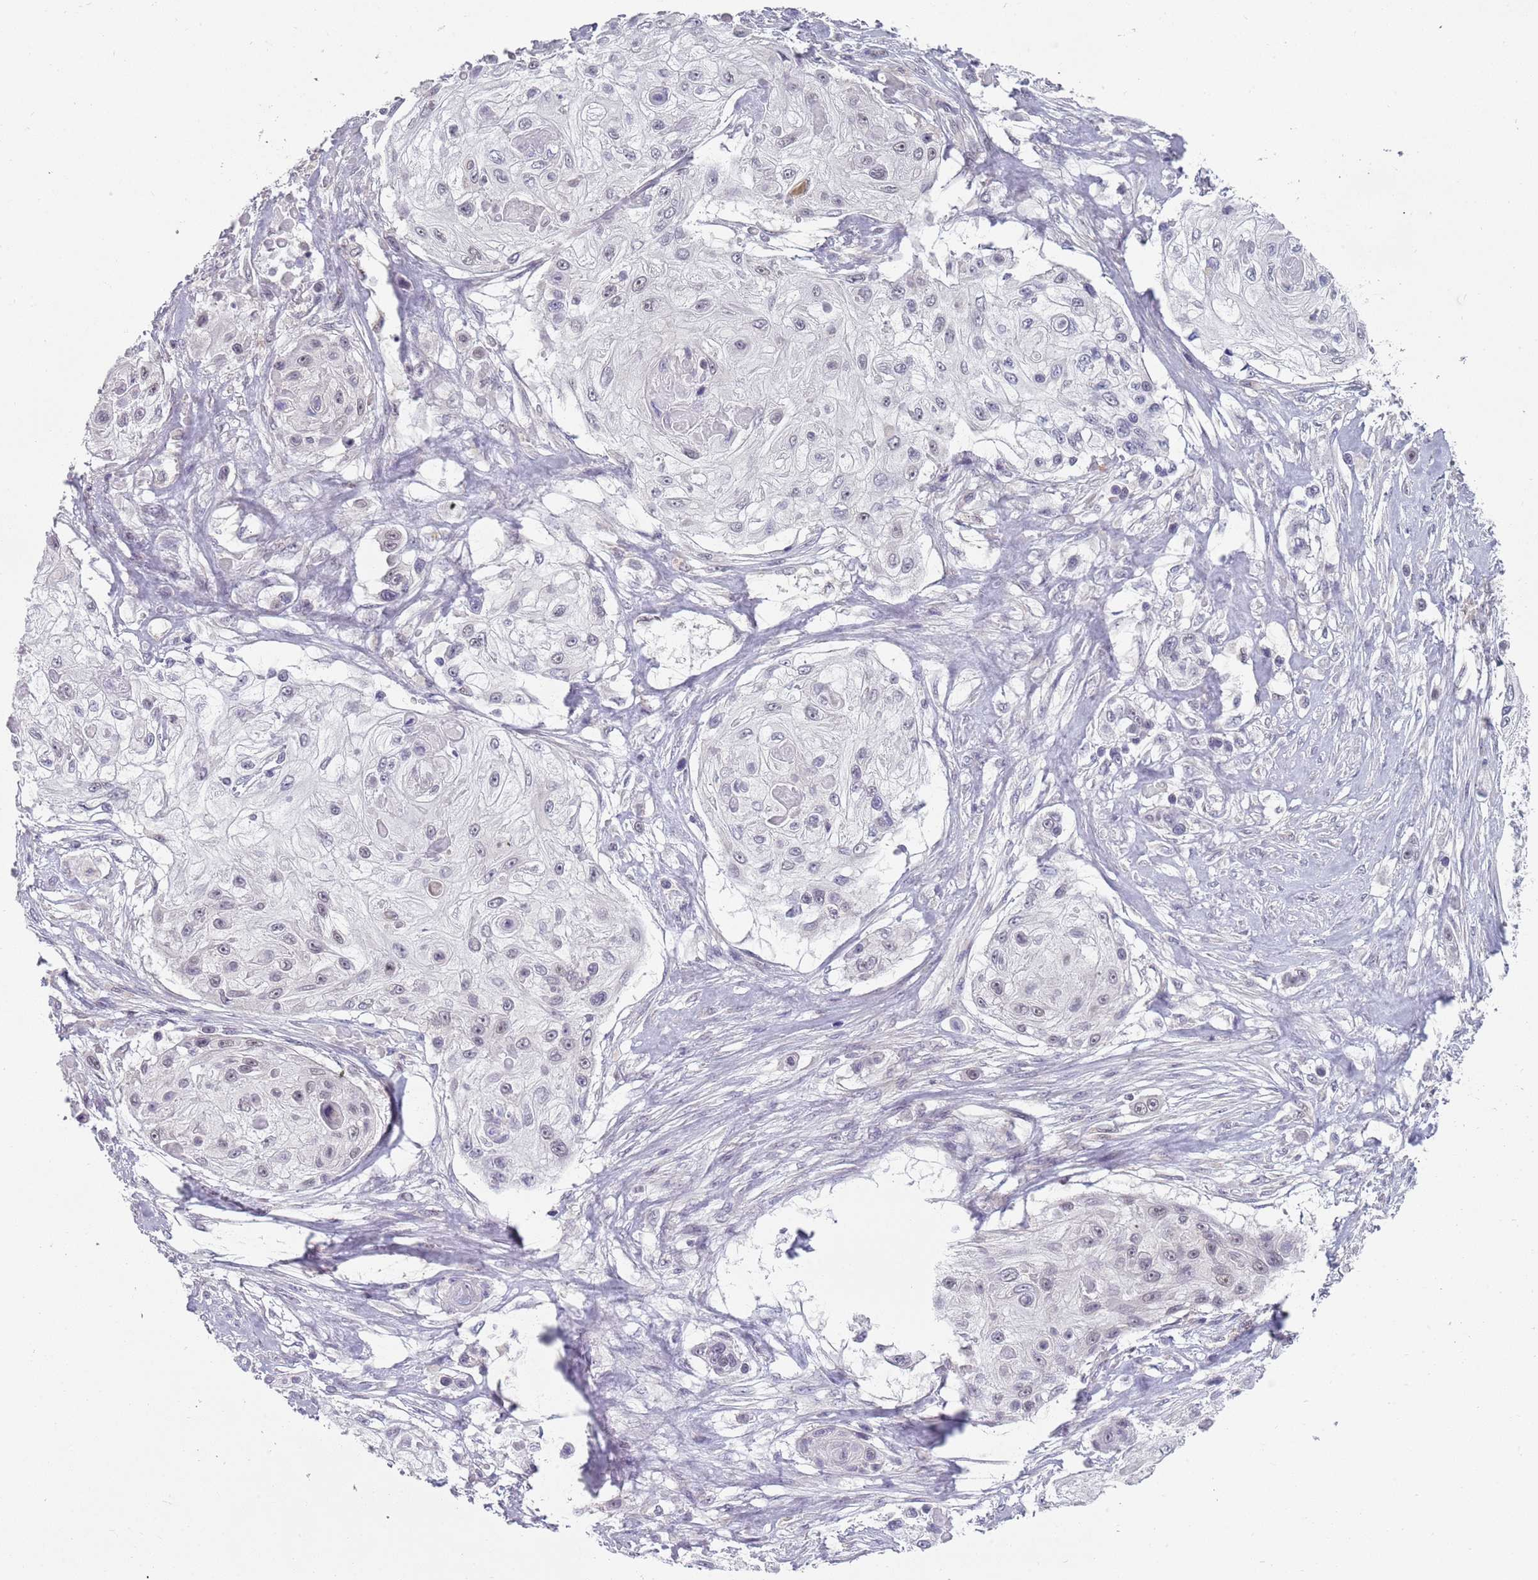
{"staining": {"intensity": "moderate", "quantity": "25%-75%", "location": "nuclear"}, "tissue": "skin cancer", "cell_type": "Tumor cells", "image_type": "cancer", "snomed": [{"axis": "morphology", "description": "Squamous cell carcinoma, NOS"}, {"axis": "topography", "description": "Skin"}], "caption": "A brown stain shows moderate nuclear positivity of a protein in skin cancer tumor cells. (Brightfield microscopy of DAB IHC at high magnification).", "gene": "SMARCAL1", "patient": {"sex": "male", "age": 67}}